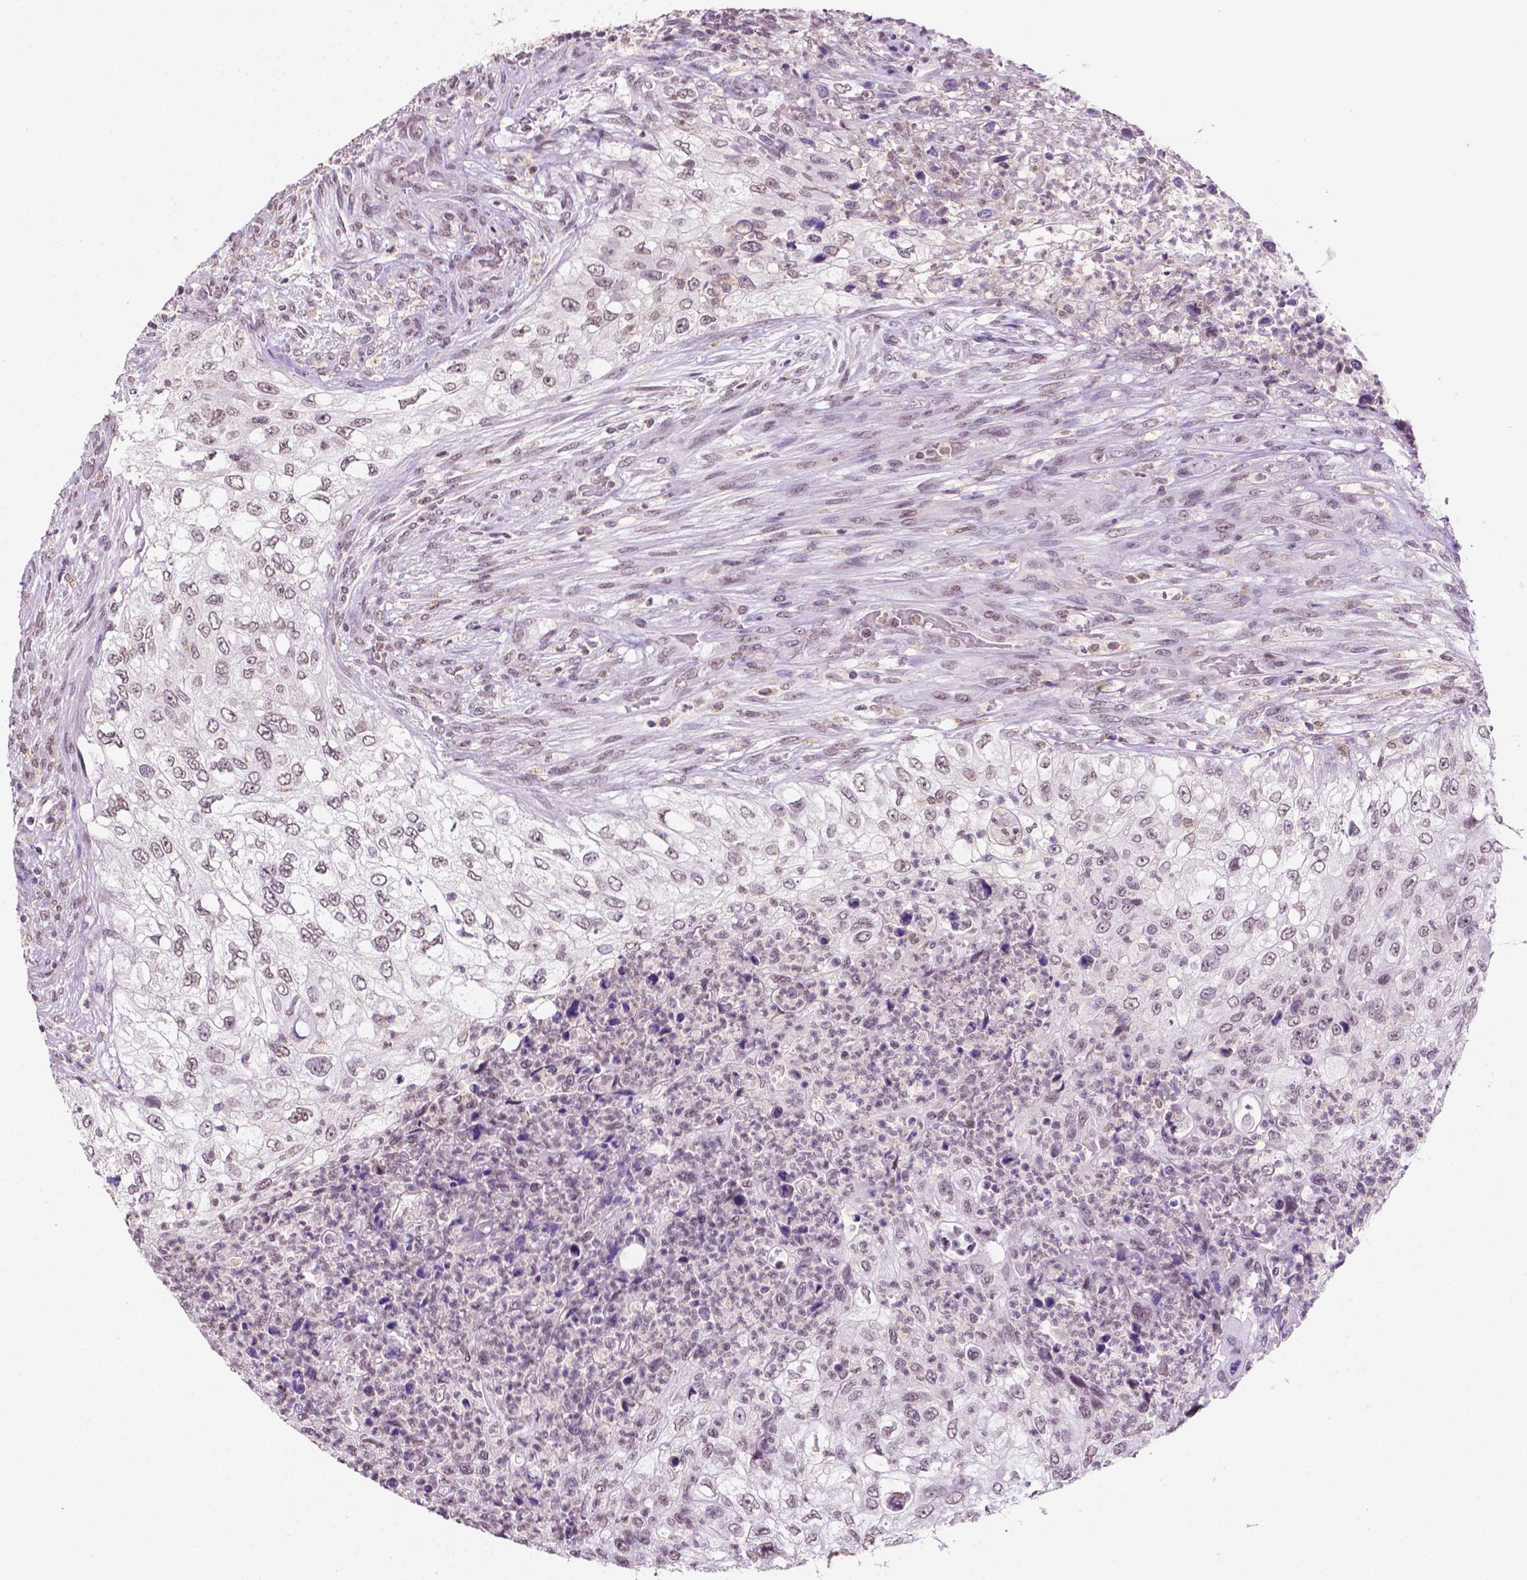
{"staining": {"intensity": "weak", "quantity": ">75%", "location": "nuclear"}, "tissue": "urothelial cancer", "cell_type": "Tumor cells", "image_type": "cancer", "snomed": [{"axis": "morphology", "description": "Urothelial carcinoma, High grade"}, {"axis": "topography", "description": "Urinary bladder"}], "caption": "The micrograph exhibits staining of high-grade urothelial carcinoma, revealing weak nuclear protein staining (brown color) within tumor cells.", "gene": "PTPN6", "patient": {"sex": "female", "age": 60}}